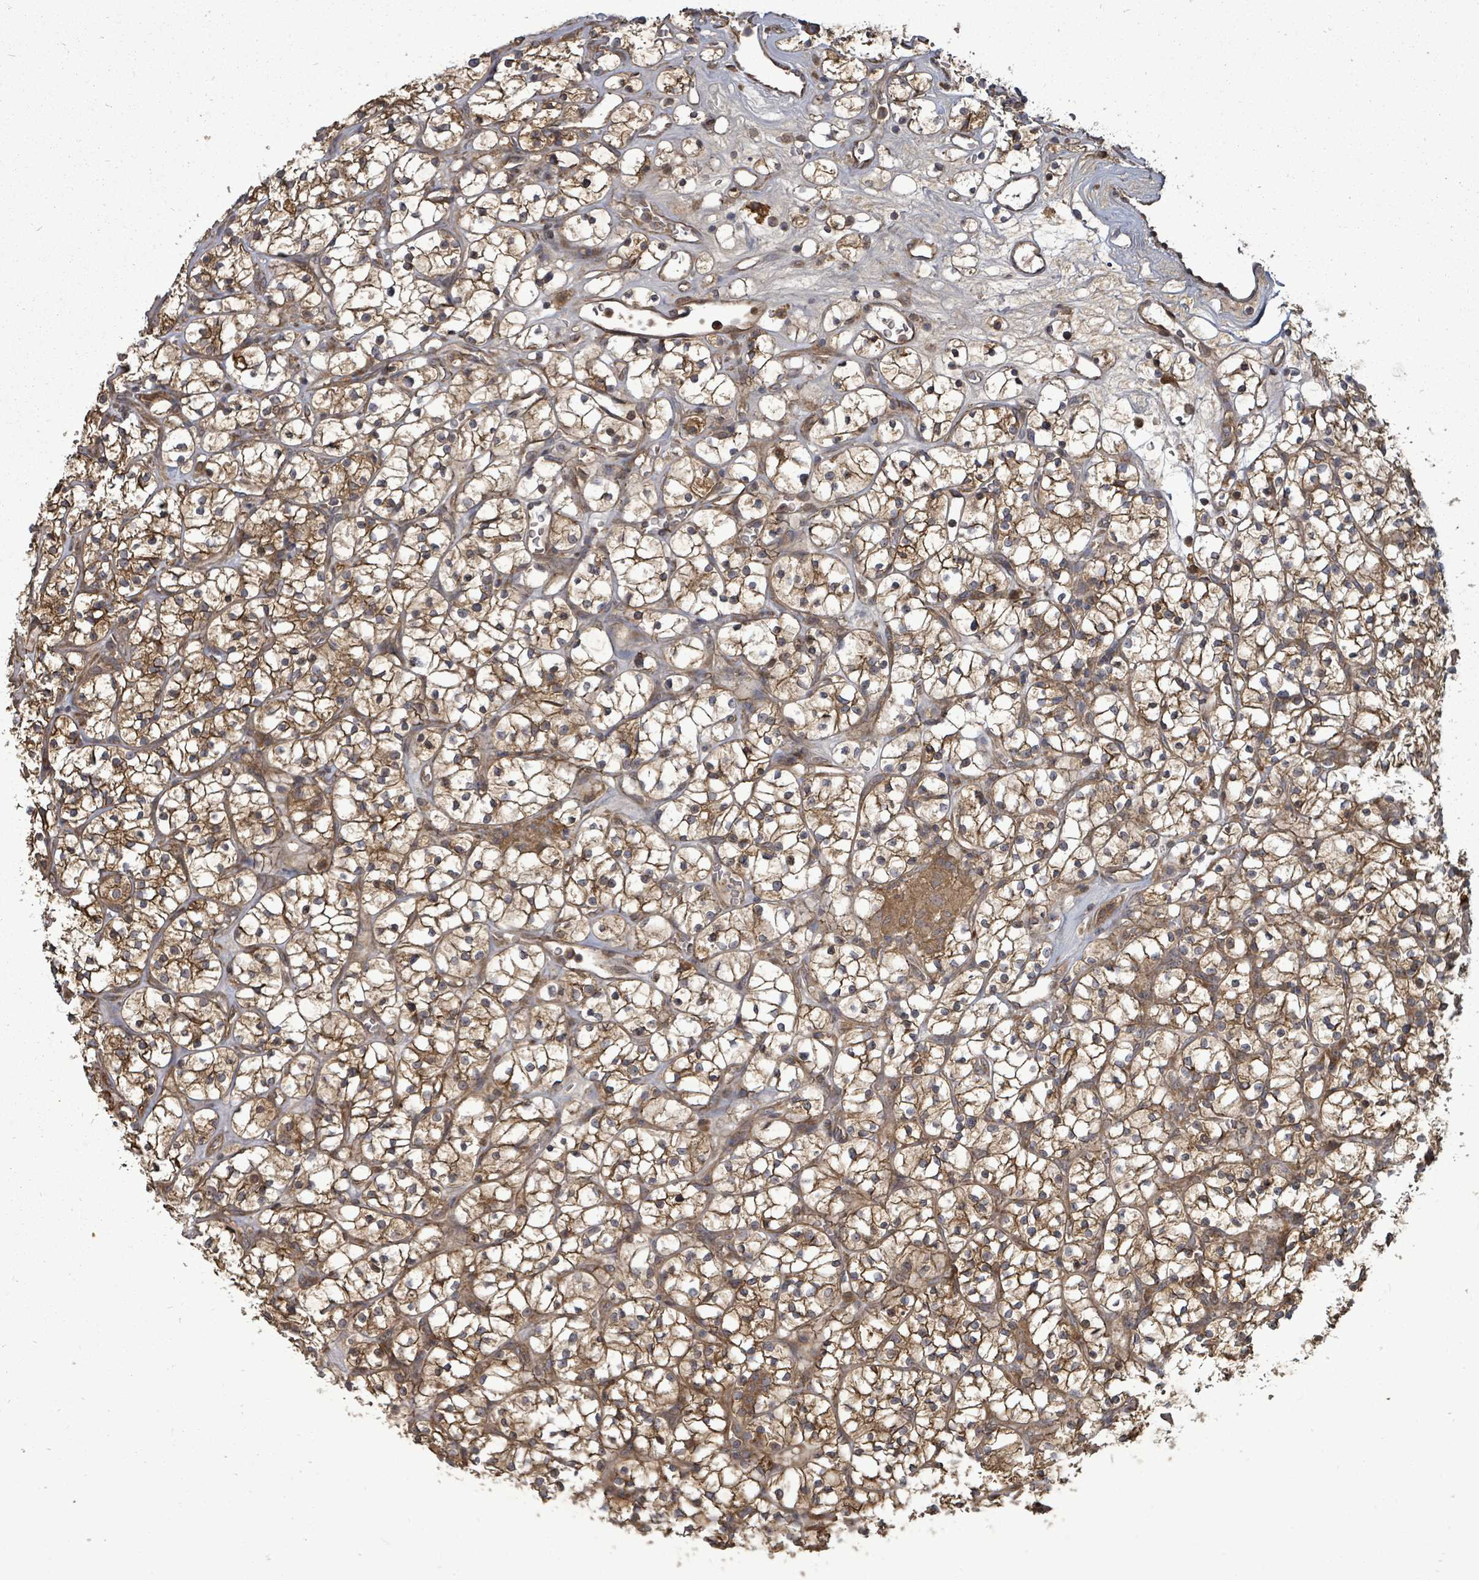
{"staining": {"intensity": "moderate", "quantity": ">75%", "location": "cytoplasmic/membranous"}, "tissue": "renal cancer", "cell_type": "Tumor cells", "image_type": "cancer", "snomed": [{"axis": "morphology", "description": "Adenocarcinoma, NOS"}, {"axis": "topography", "description": "Kidney"}], "caption": "Immunohistochemical staining of human adenocarcinoma (renal) reveals medium levels of moderate cytoplasmic/membranous positivity in approximately >75% of tumor cells.", "gene": "EIF3C", "patient": {"sex": "female", "age": 64}}